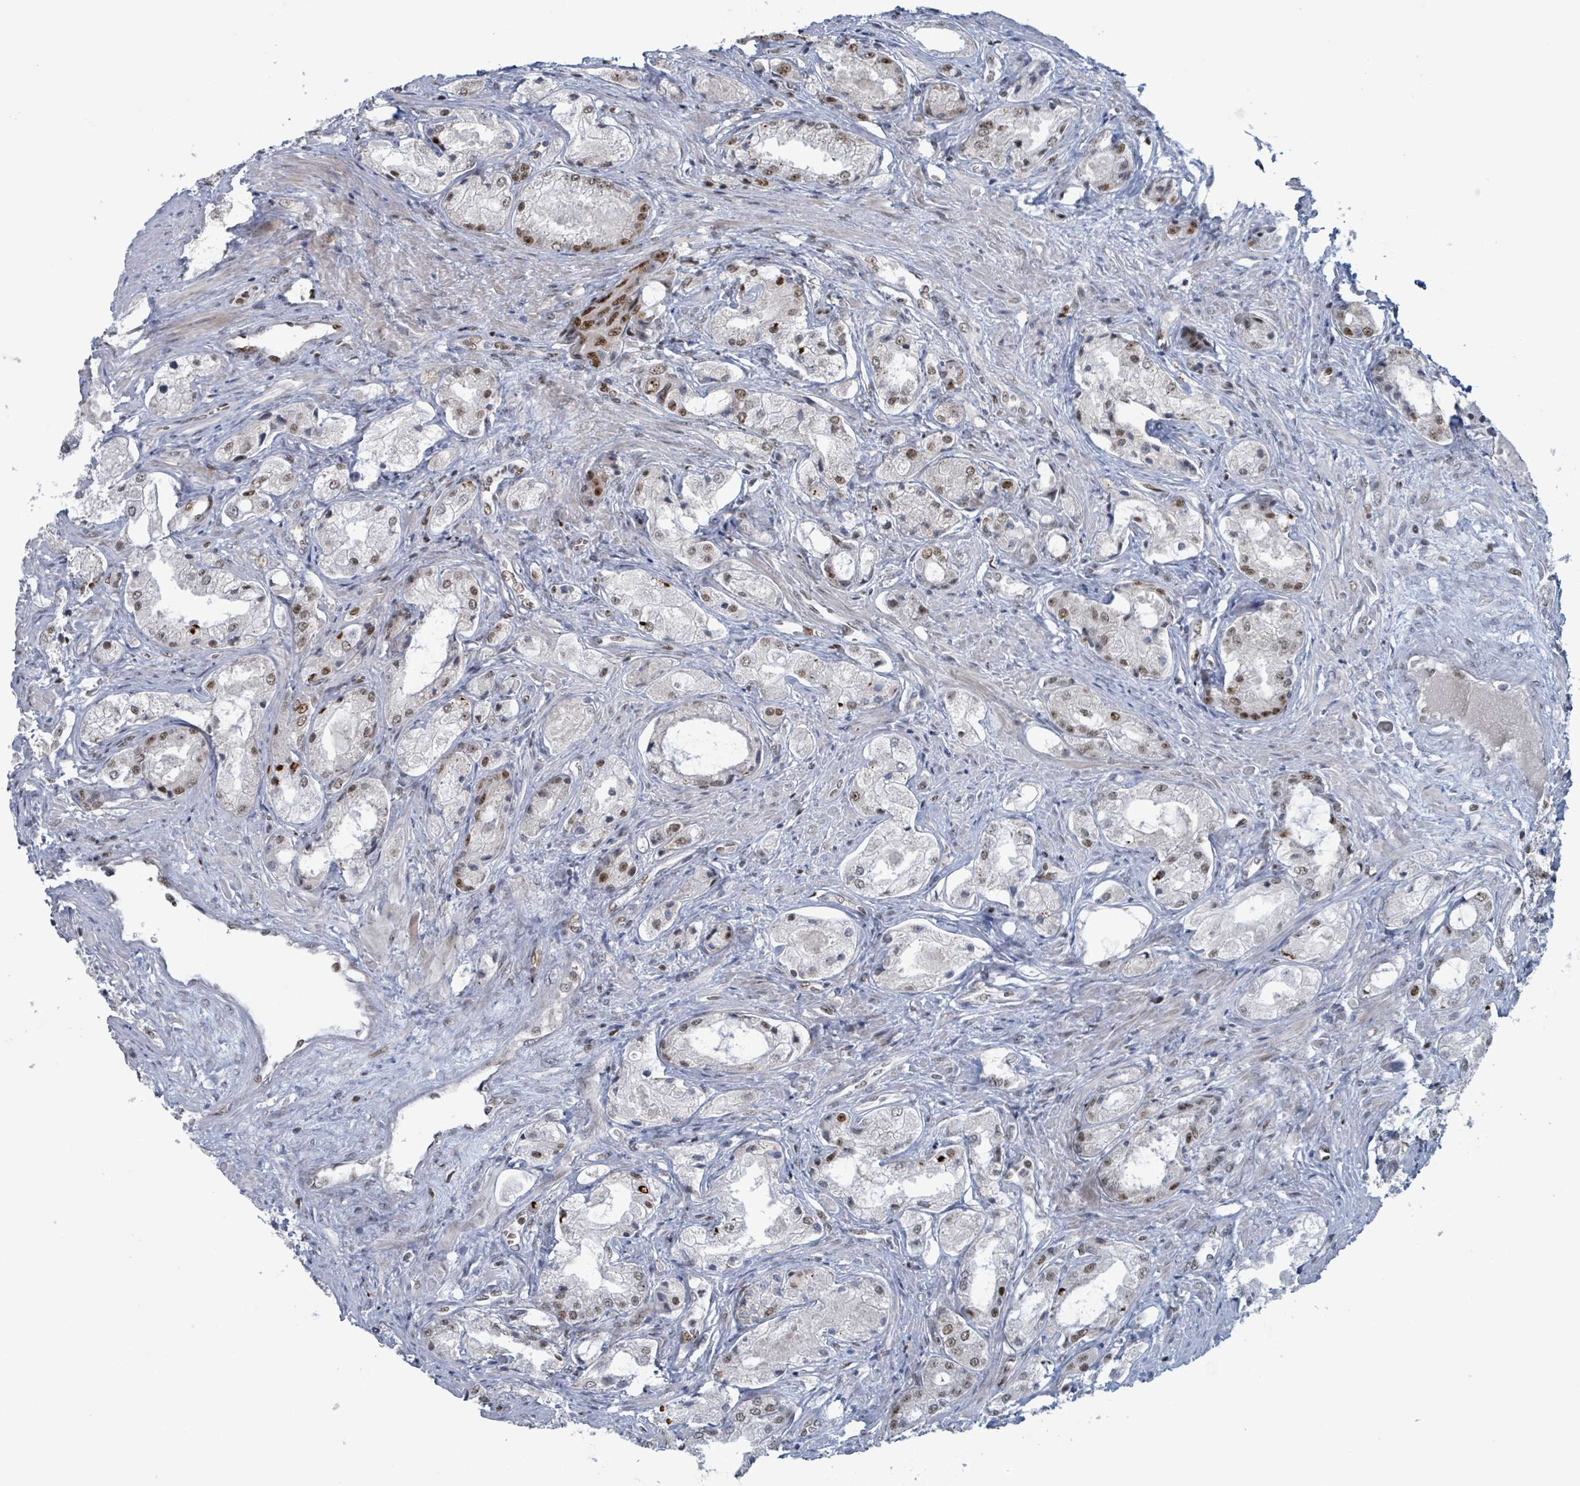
{"staining": {"intensity": "moderate", "quantity": "<25%", "location": "nuclear"}, "tissue": "prostate cancer", "cell_type": "Tumor cells", "image_type": "cancer", "snomed": [{"axis": "morphology", "description": "Adenocarcinoma, Low grade"}, {"axis": "topography", "description": "Prostate"}], "caption": "Moderate nuclear protein expression is identified in approximately <25% of tumor cells in prostate cancer (low-grade adenocarcinoma).", "gene": "KLF3", "patient": {"sex": "male", "age": 68}}